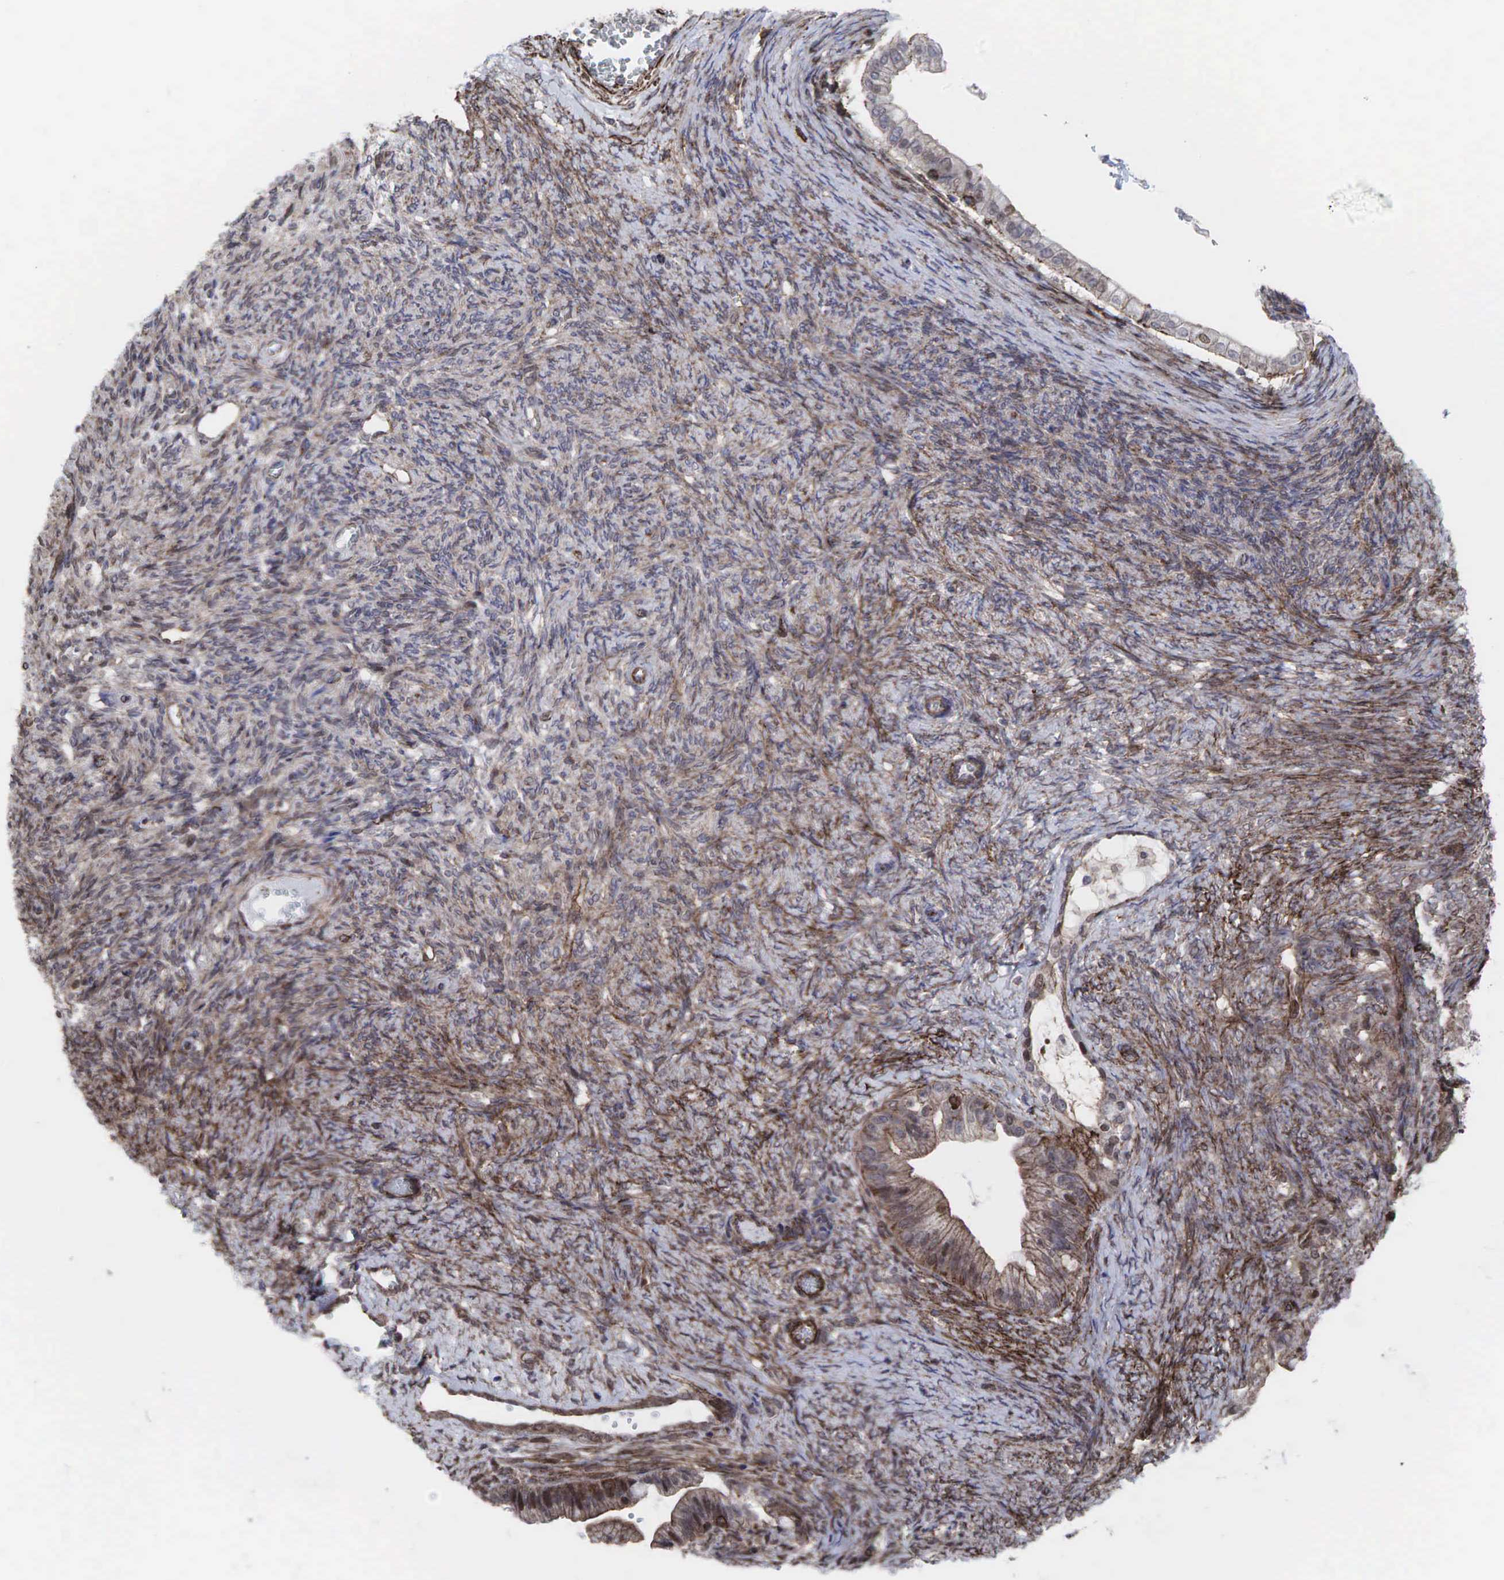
{"staining": {"intensity": "weak", "quantity": ">75%", "location": "cytoplasmic/membranous"}, "tissue": "ovarian cancer", "cell_type": "Tumor cells", "image_type": "cancer", "snomed": [{"axis": "morphology", "description": "Cystadenocarcinoma, mucinous, NOS"}, {"axis": "topography", "description": "Ovary"}], "caption": "Protein staining exhibits weak cytoplasmic/membranous positivity in approximately >75% of tumor cells in mucinous cystadenocarcinoma (ovarian).", "gene": "GPRASP1", "patient": {"sex": "female", "age": 57}}